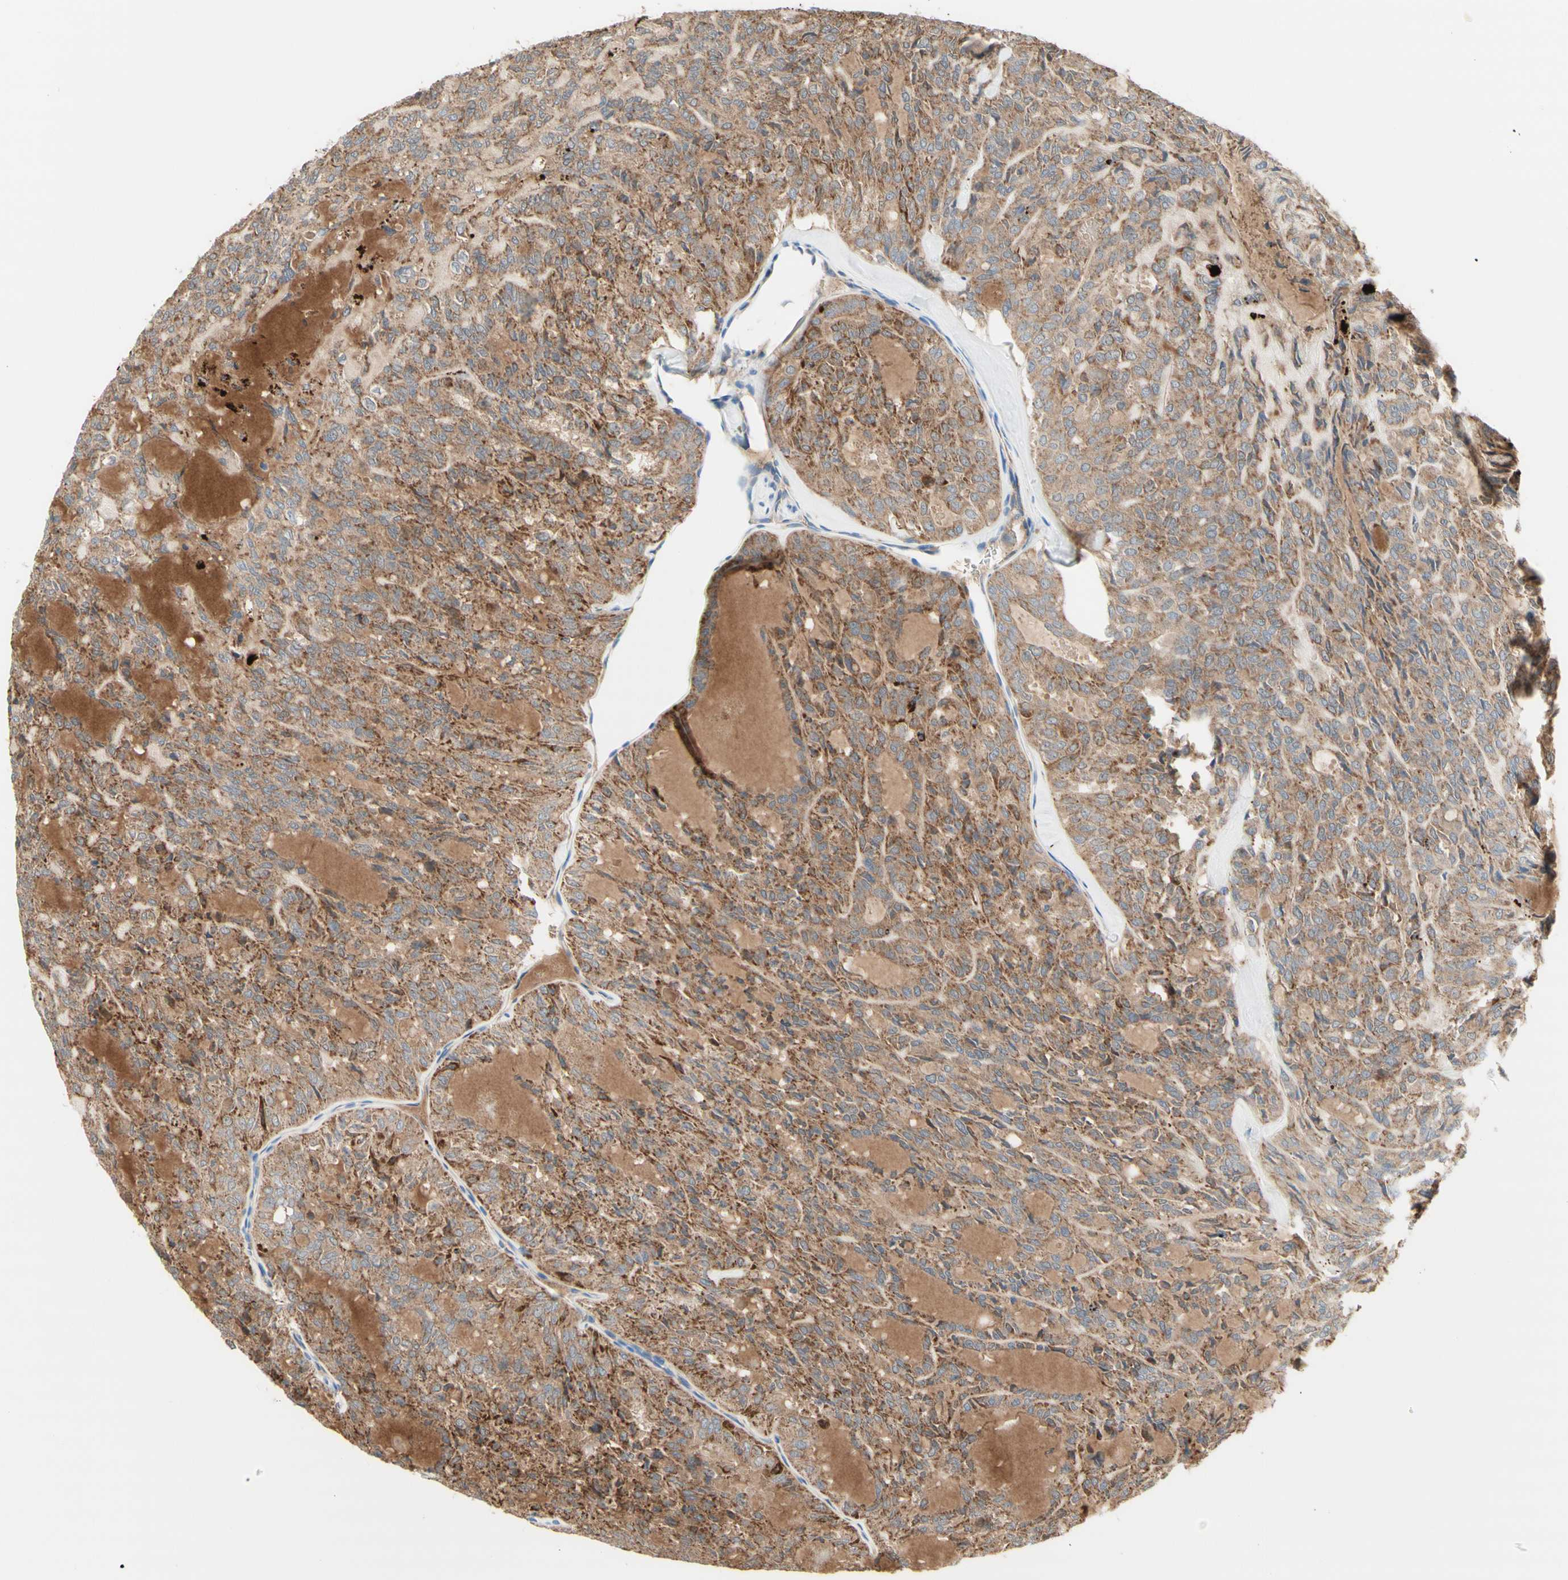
{"staining": {"intensity": "moderate", "quantity": ">75%", "location": "cytoplasmic/membranous"}, "tissue": "thyroid cancer", "cell_type": "Tumor cells", "image_type": "cancer", "snomed": [{"axis": "morphology", "description": "Follicular adenoma carcinoma, NOS"}, {"axis": "topography", "description": "Thyroid gland"}], "caption": "Thyroid follicular adenoma carcinoma stained for a protein (brown) demonstrates moderate cytoplasmic/membranous positive staining in about >75% of tumor cells.", "gene": "URB2", "patient": {"sex": "male", "age": 75}}